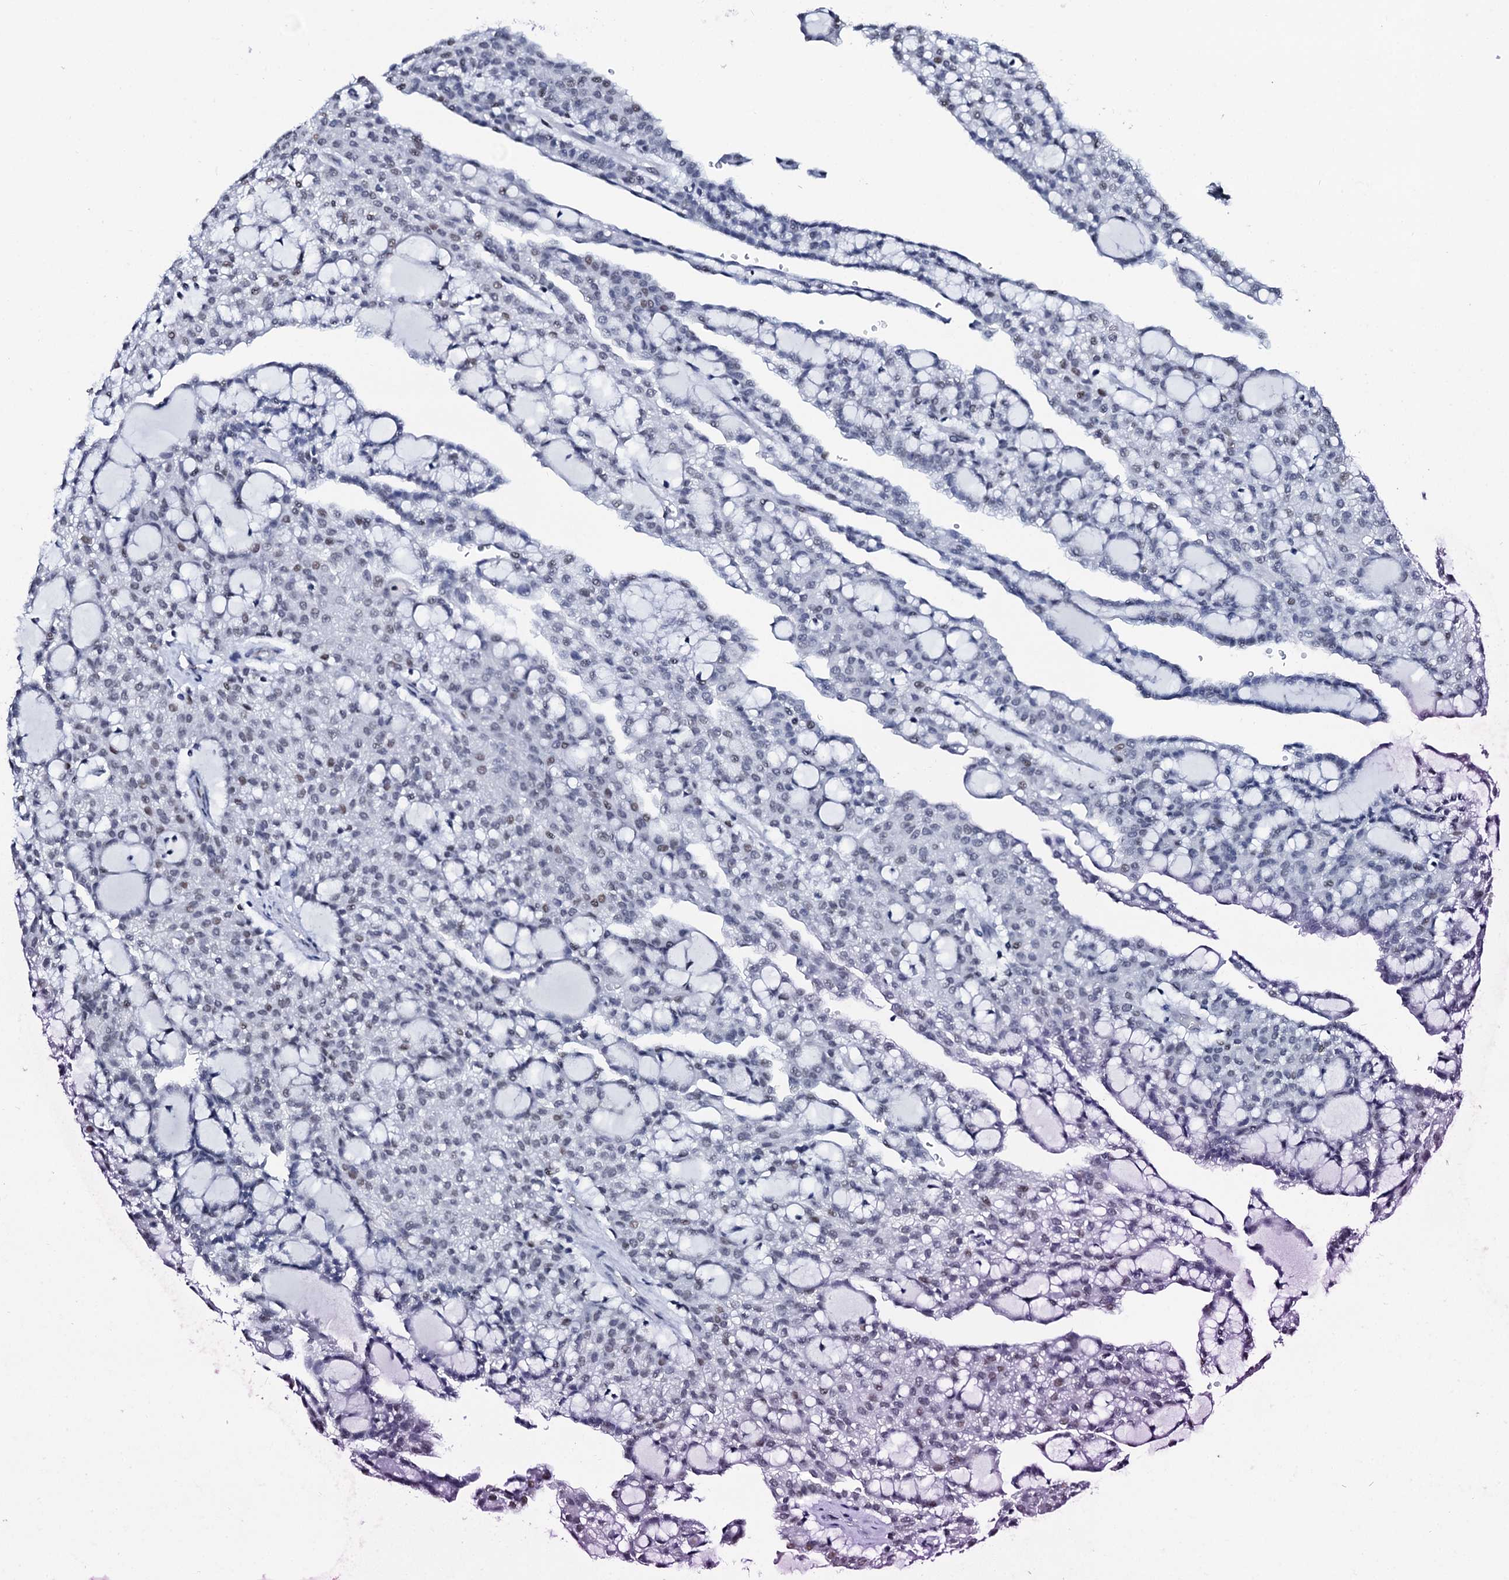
{"staining": {"intensity": "negative", "quantity": "none", "location": "none"}, "tissue": "renal cancer", "cell_type": "Tumor cells", "image_type": "cancer", "snomed": [{"axis": "morphology", "description": "Adenocarcinoma, NOS"}, {"axis": "topography", "description": "Kidney"}], "caption": "This is an immunohistochemistry photomicrograph of adenocarcinoma (renal). There is no staining in tumor cells.", "gene": "SPATA19", "patient": {"sex": "male", "age": 63}}